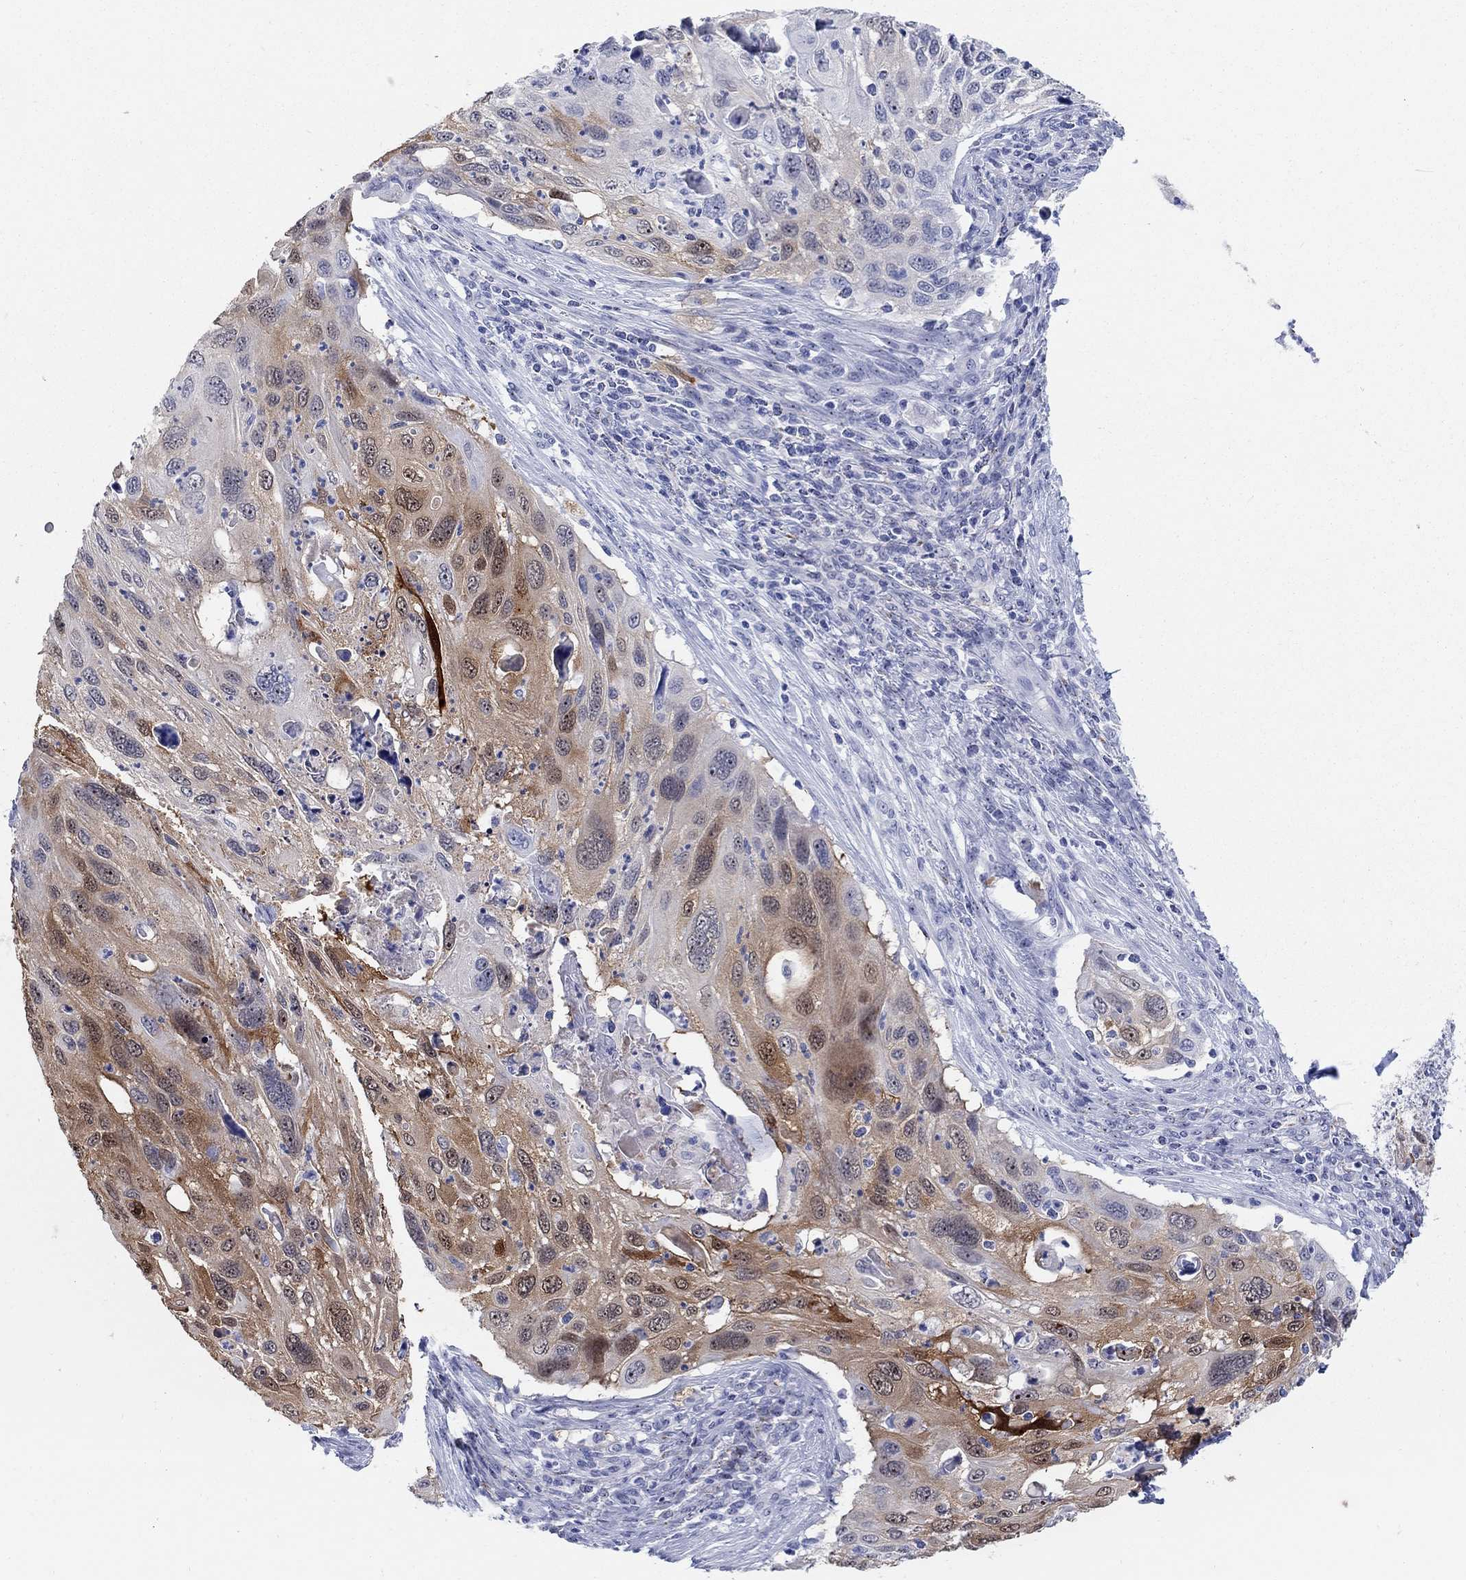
{"staining": {"intensity": "moderate", "quantity": "<25%", "location": "cytoplasmic/membranous"}, "tissue": "cervical cancer", "cell_type": "Tumor cells", "image_type": "cancer", "snomed": [{"axis": "morphology", "description": "Squamous cell carcinoma, NOS"}, {"axis": "topography", "description": "Cervix"}], "caption": "Human cervical squamous cell carcinoma stained for a protein (brown) displays moderate cytoplasmic/membranous positive staining in approximately <25% of tumor cells.", "gene": "AKR1C2", "patient": {"sex": "female", "age": 70}}